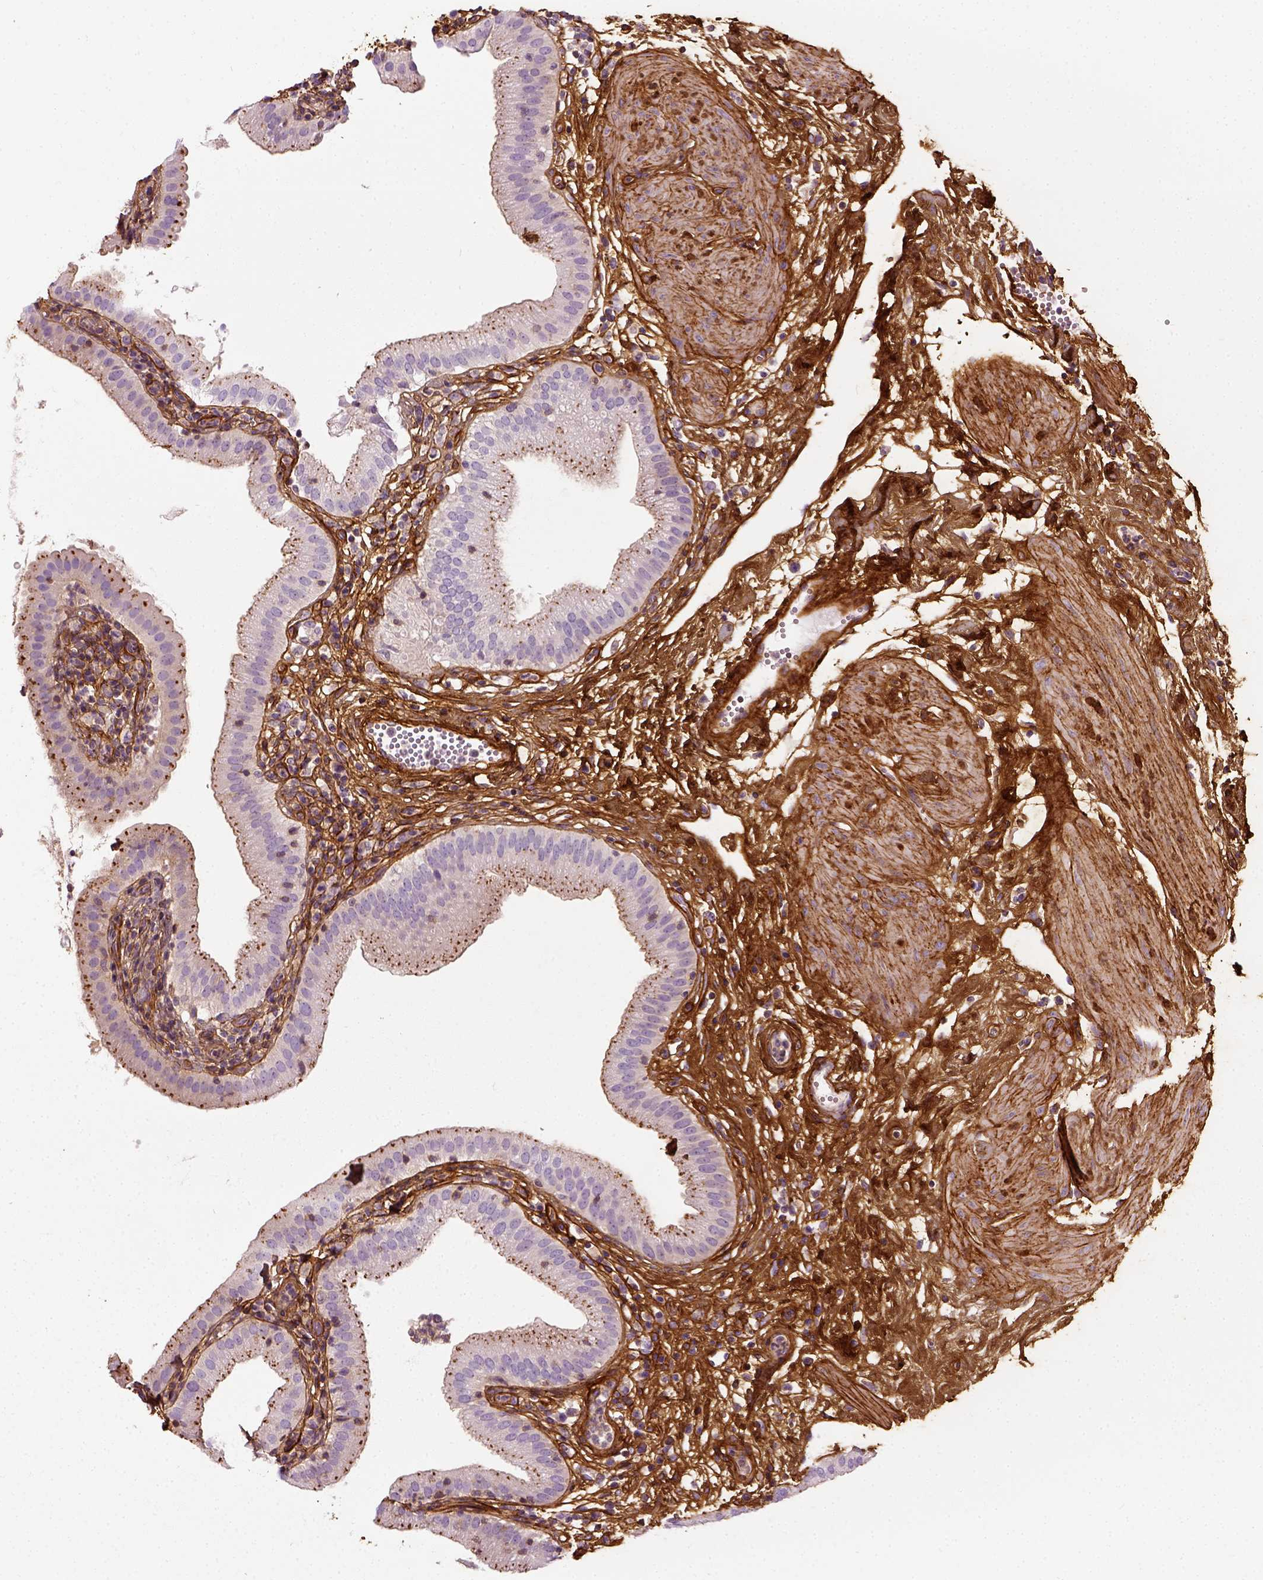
{"staining": {"intensity": "moderate", "quantity": "<25%", "location": "cytoplasmic/membranous"}, "tissue": "gallbladder", "cell_type": "Glandular cells", "image_type": "normal", "snomed": [{"axis": "morphology", "description": "Normal tissue, NOS"}, {"axis": "topography", "description": "Gallbladder"}], "caption": "IHC (DAB (3,3'-diaminobenzidine)) staining of benign human gallbladder reveals moderate cytoplasmic/membranous protein positivity in about <25% of glandular cells.", "gene": "COL6A2", "patient": {"sex": "female", "age": 65}}